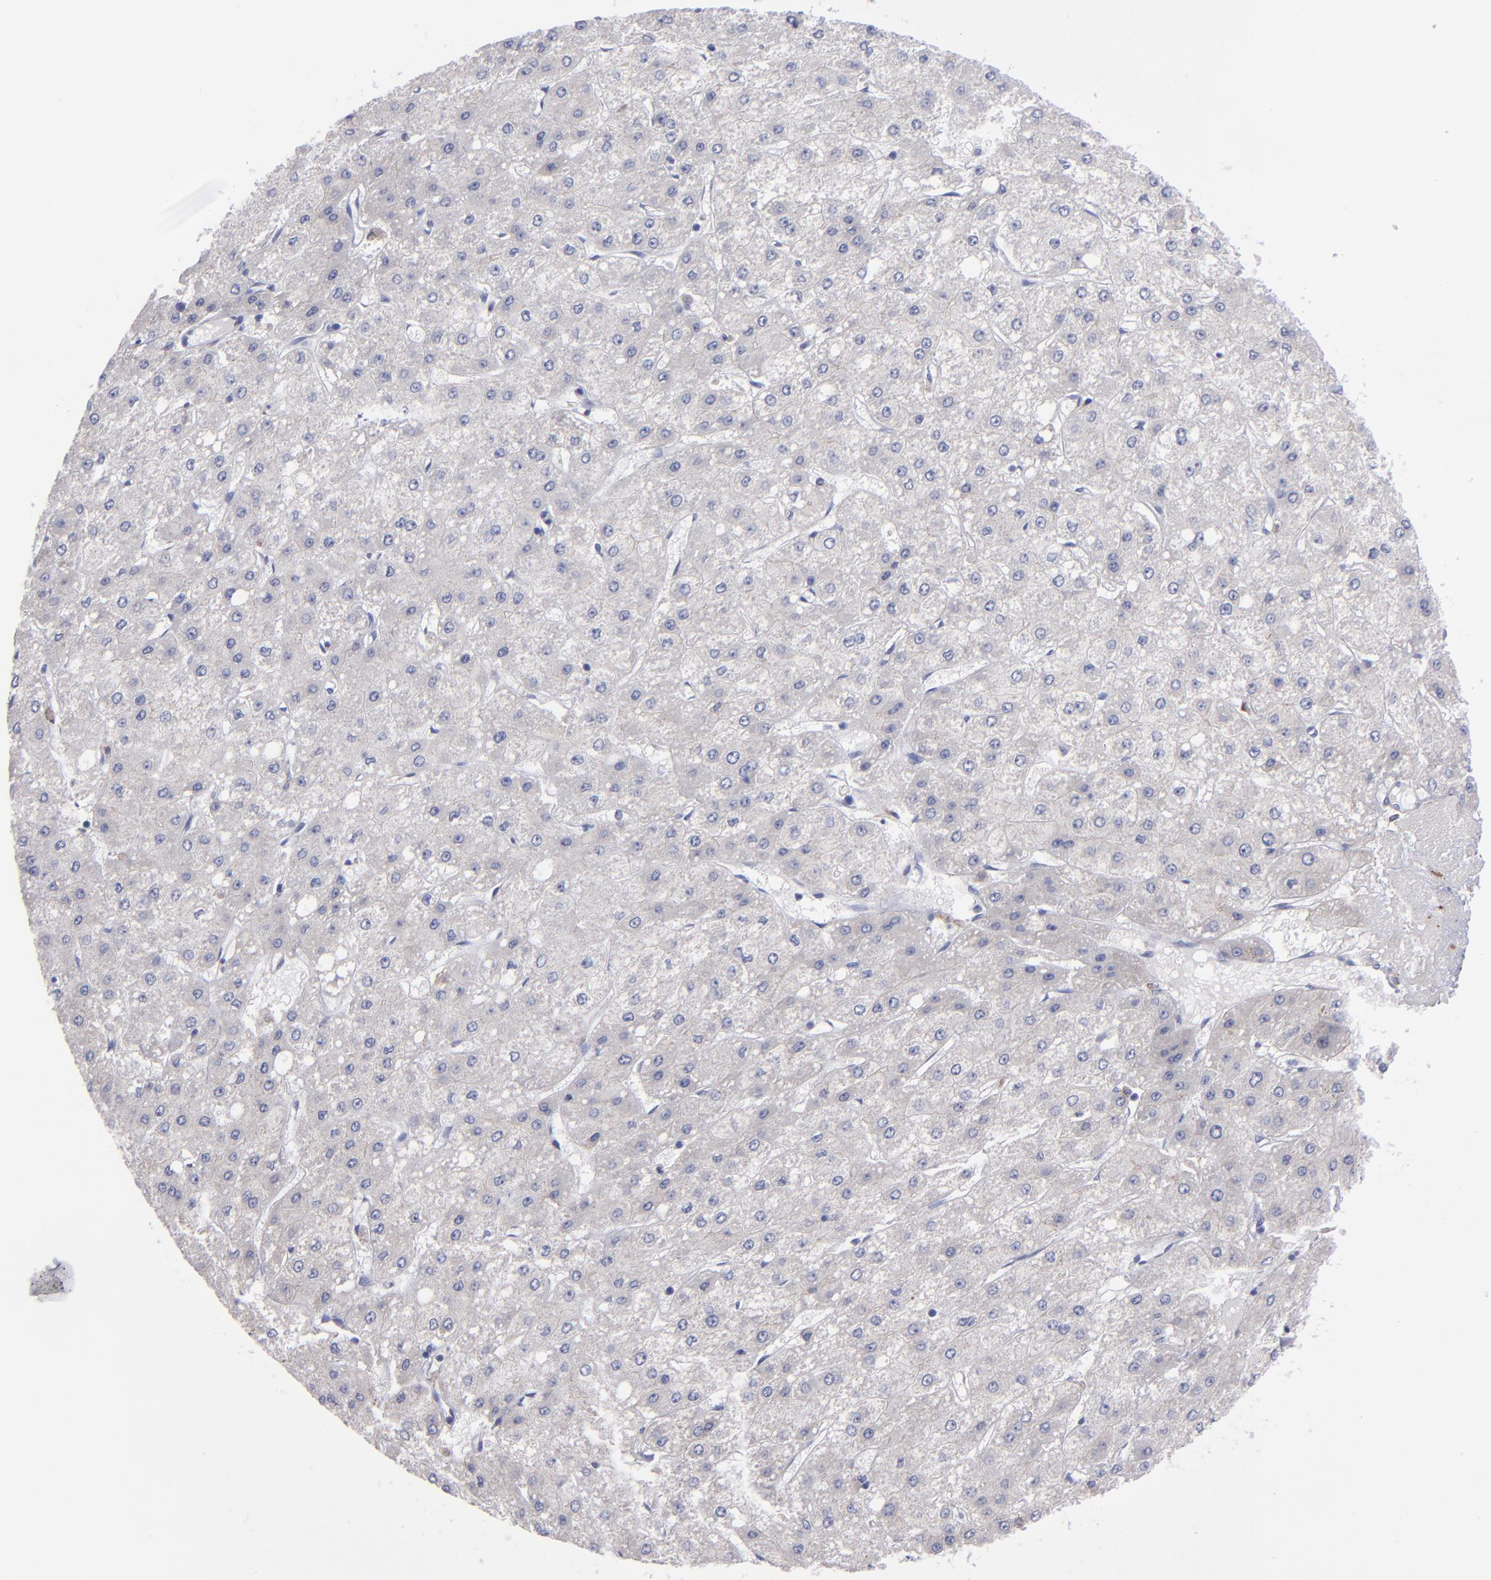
{"staining": {"intensity": "negative", "quantity": "none", "location": "none"}, "tissue": "liver cancer", "cell_type": "Tumor cells", "image_type": "cancer", "snomed": [{"axis": "morphology", "description": "Carcinoma, Hepatocellular, NOS"}, {"axis": "topography", "description": "Liver"}], "caption": "An immunohistochemistry (IHC) image of liver cancer is shown. There is no staining in tumor cells of liver cancer.", "gene": "MFGE8", "patient": {"sex": "female", "age": 52}}